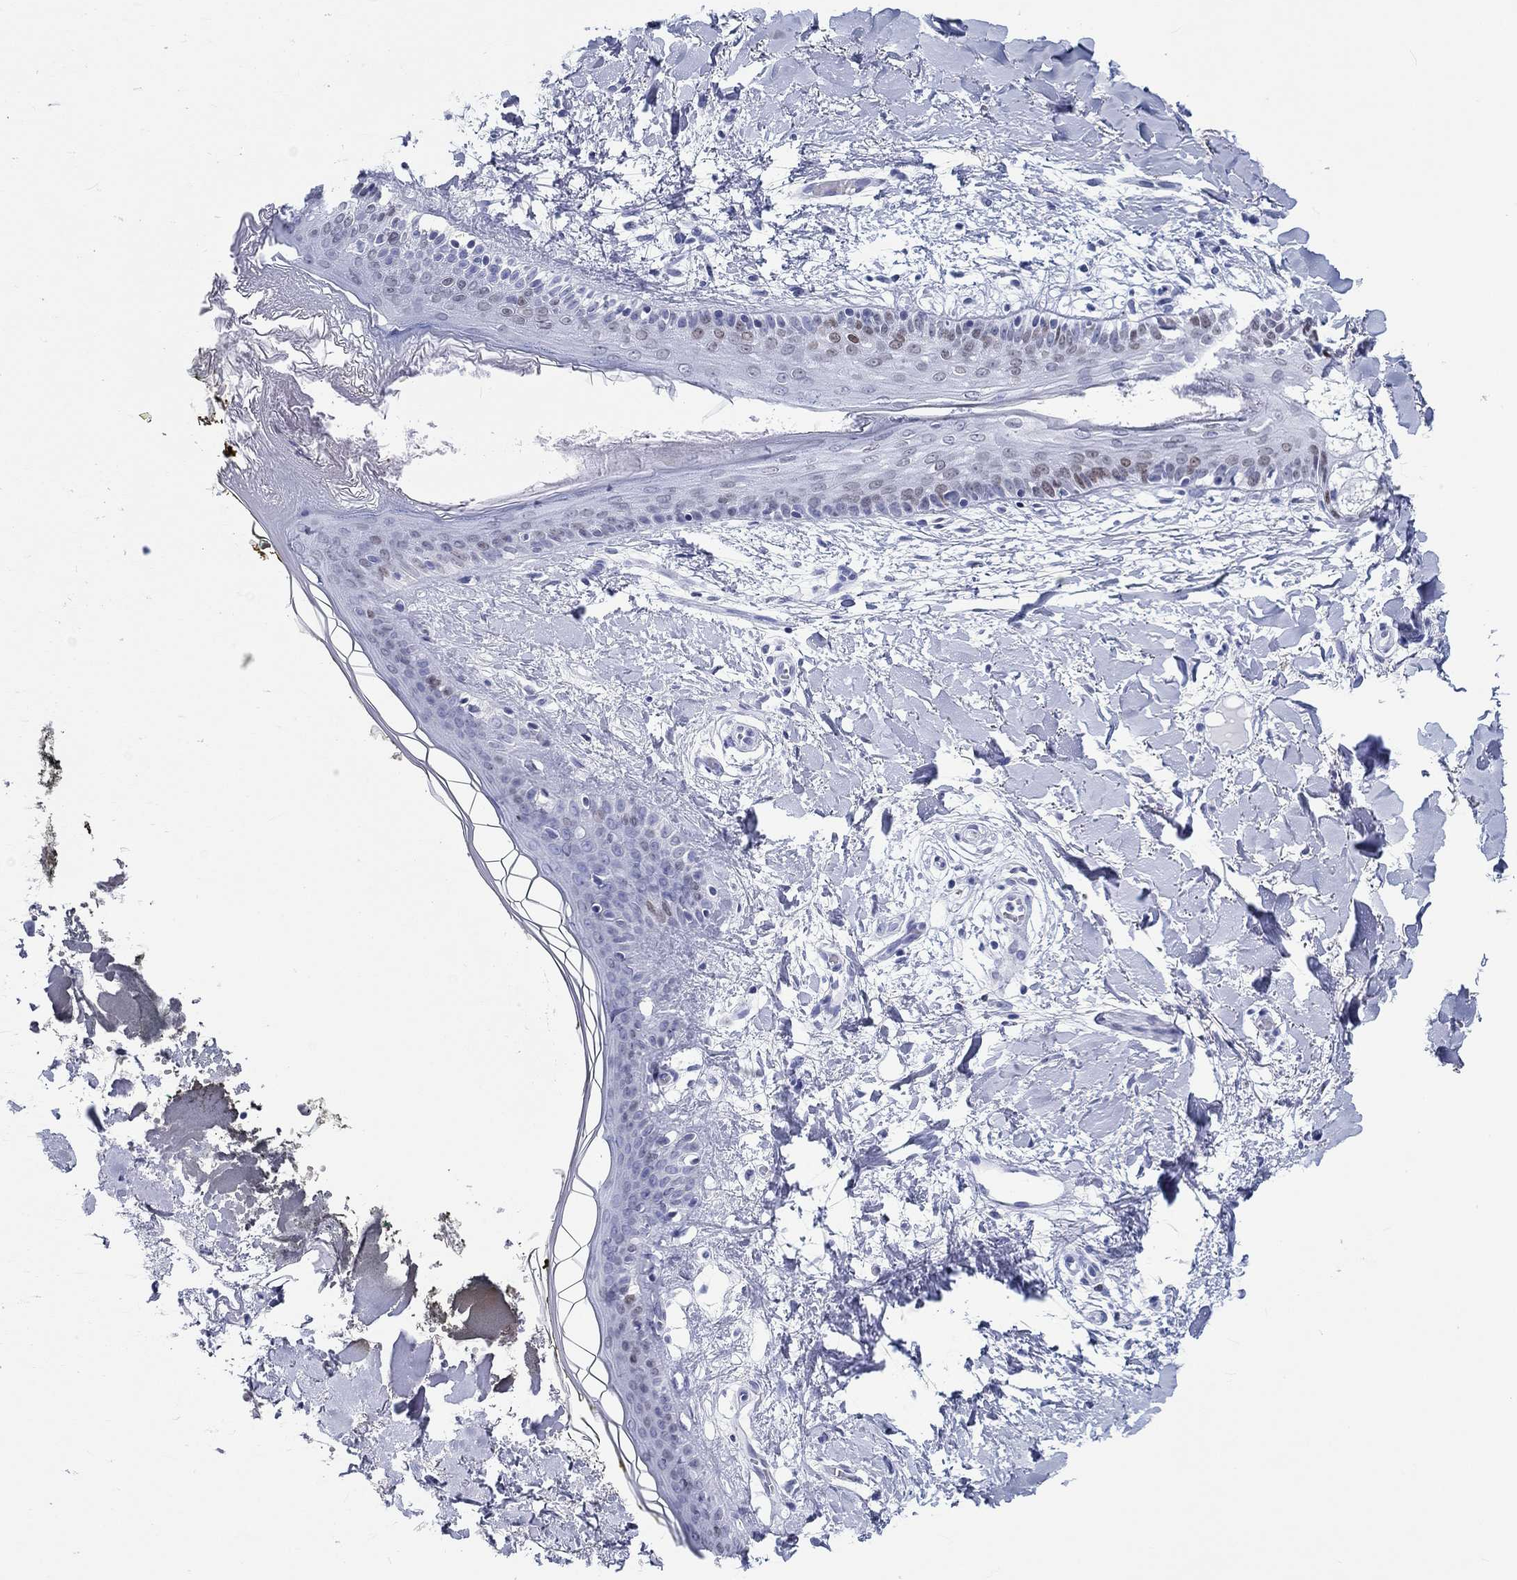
{"staining": {"intensity": "negative", "quantity": "none", "location": "none"}, "tissue": "skin", "cell_type": "Fibroblasts", "image_type": "normal", "snomed": [{"axis": "morphology", "description": "Normal tissue, NOS"}, {"axis": "topography", "description": "Skin"}], "caption": "DAB (3,3'-diaminobenzidine) immunohistochemical staining of unremarkable skin displays no significant positivity in fibroblasts. Nuclei are stained in blue.", "gene": "H1", "patient": {"sex": "female", "age": 34}}